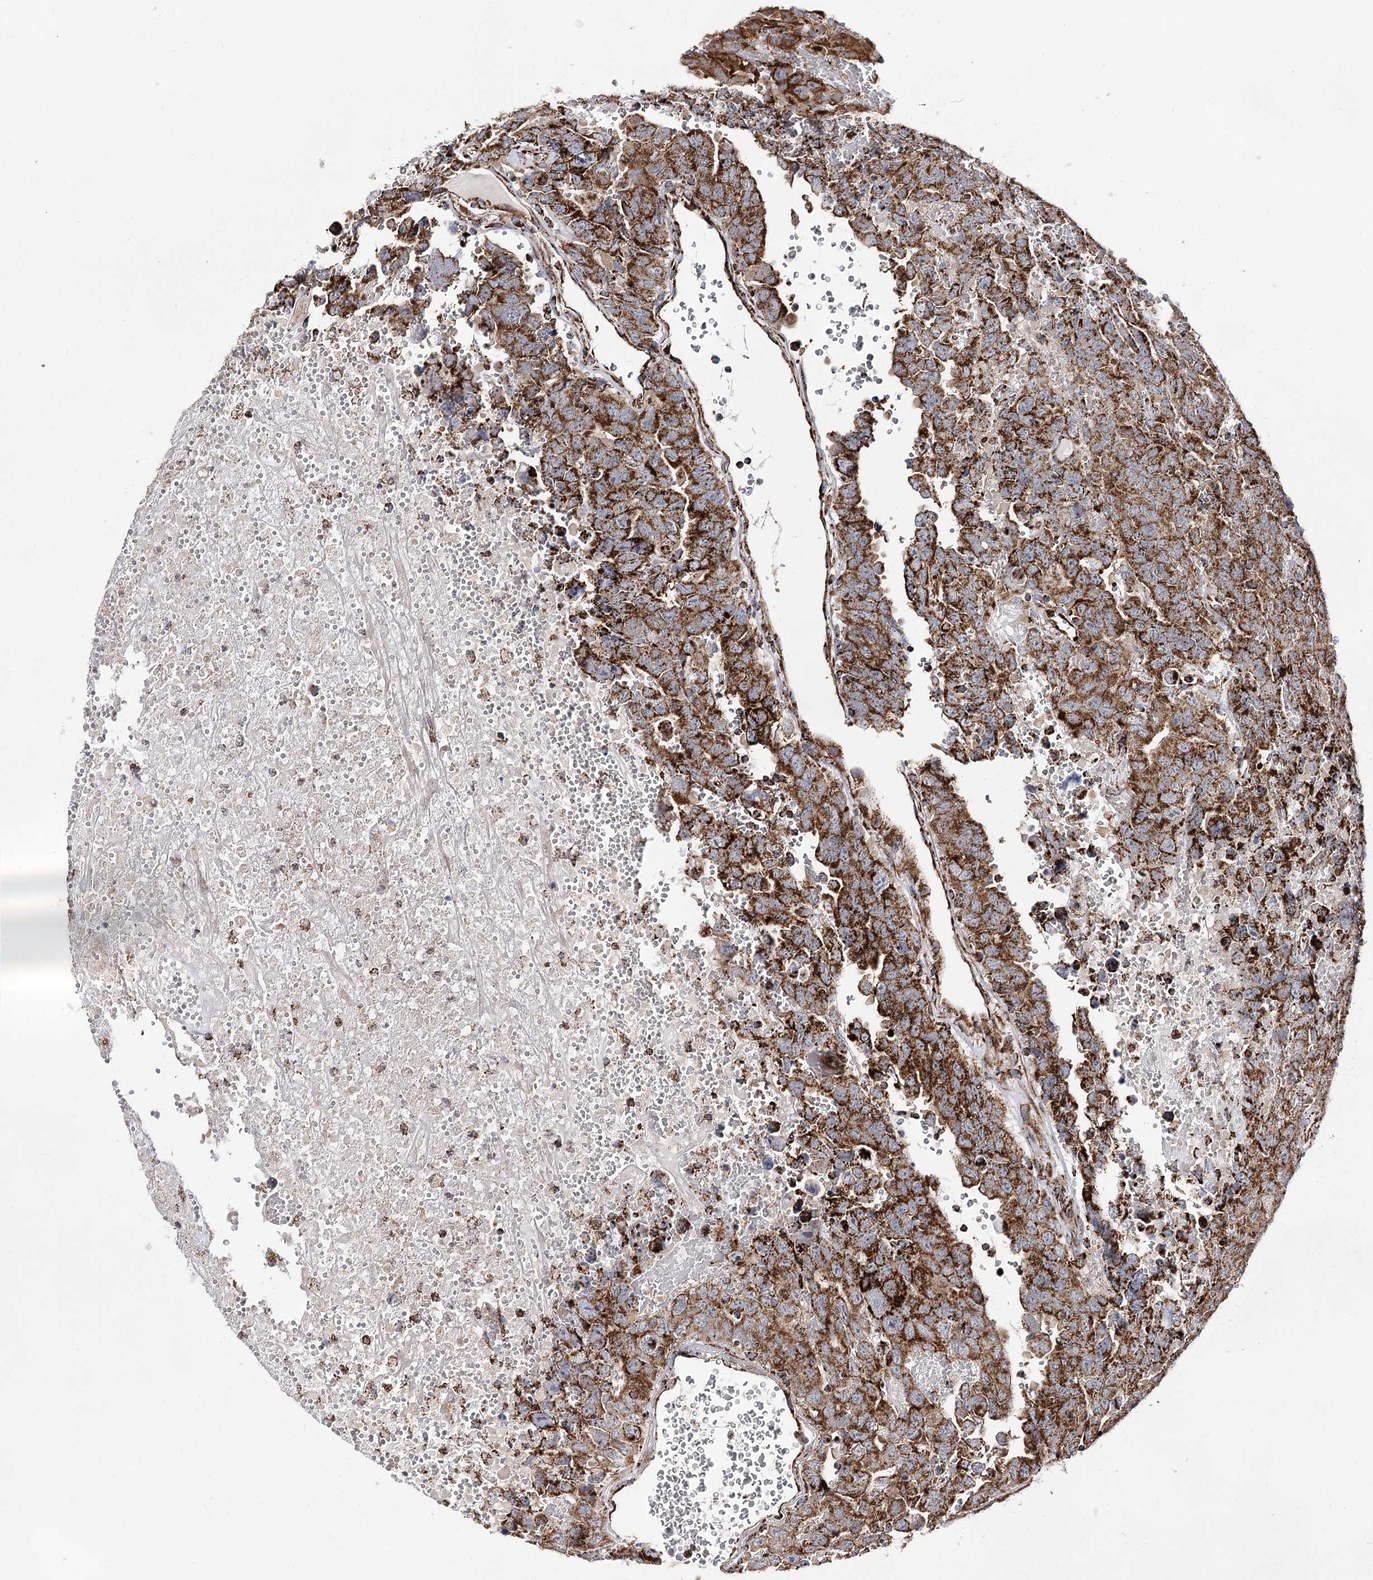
{"staining": {"intensity": "strong", "quantity": ">75%", "location": "cytoplasmic/membranous"}, "tissue": "testis cancer", "cell_type": "Tumor cells", "image_type": "cancer", "snomed": [{"axis": "morphology", "description": "Carcinoma, Embryonal, NOS"}, {"axis": "topography", "description": "Testis"}], "caption": "Protein staining exhibits strong cytoplasmic/membranous staining in about >75% of tumor cells in testis cancer.", "gene": "NADK2", "patient": {"sex": "male", "age": 45}}